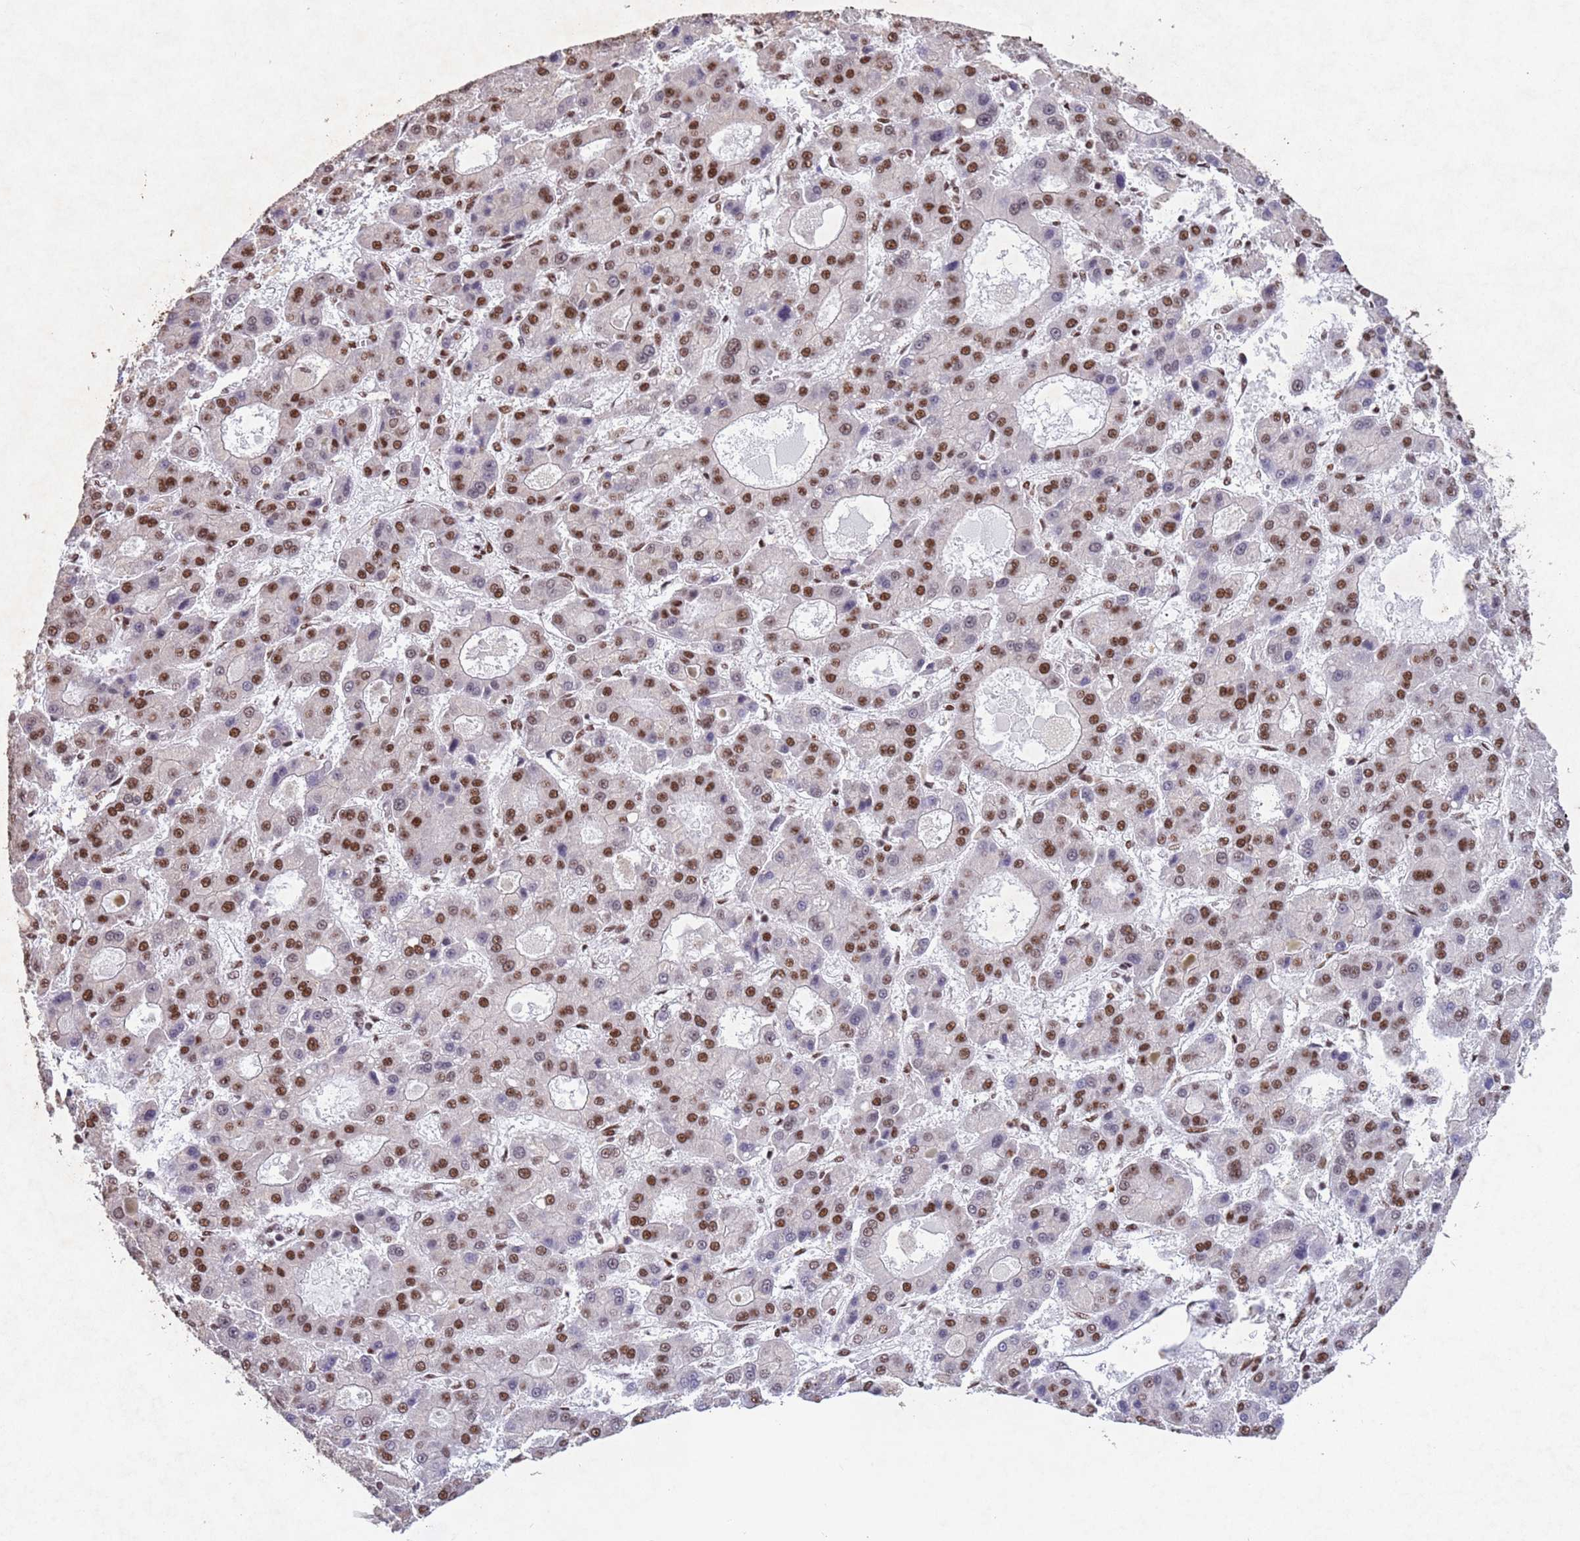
{"staining": {"intensity": "moderate", "quantity": "25%-75%", "location": "nuclear"}, "tissue": "liver cancer", "cell_type": "Tumor cells", "image_type": "cancer", "snomed": [{"axis": "morphology", "description": "Carcinoma, Hepatocellular, NOS"}, {"axis": "topography", "description": "Liver"}], "caption": "A high-resolution micrograph shows immunohistochemistry (IHC) staining of hepatocellular carcinoma (liver), which reveals moderate nuclear expression in approximately 25%-75% of tumor cells.", "gene": "ESF1", "patient": {"sex": "male", "age": 70}}